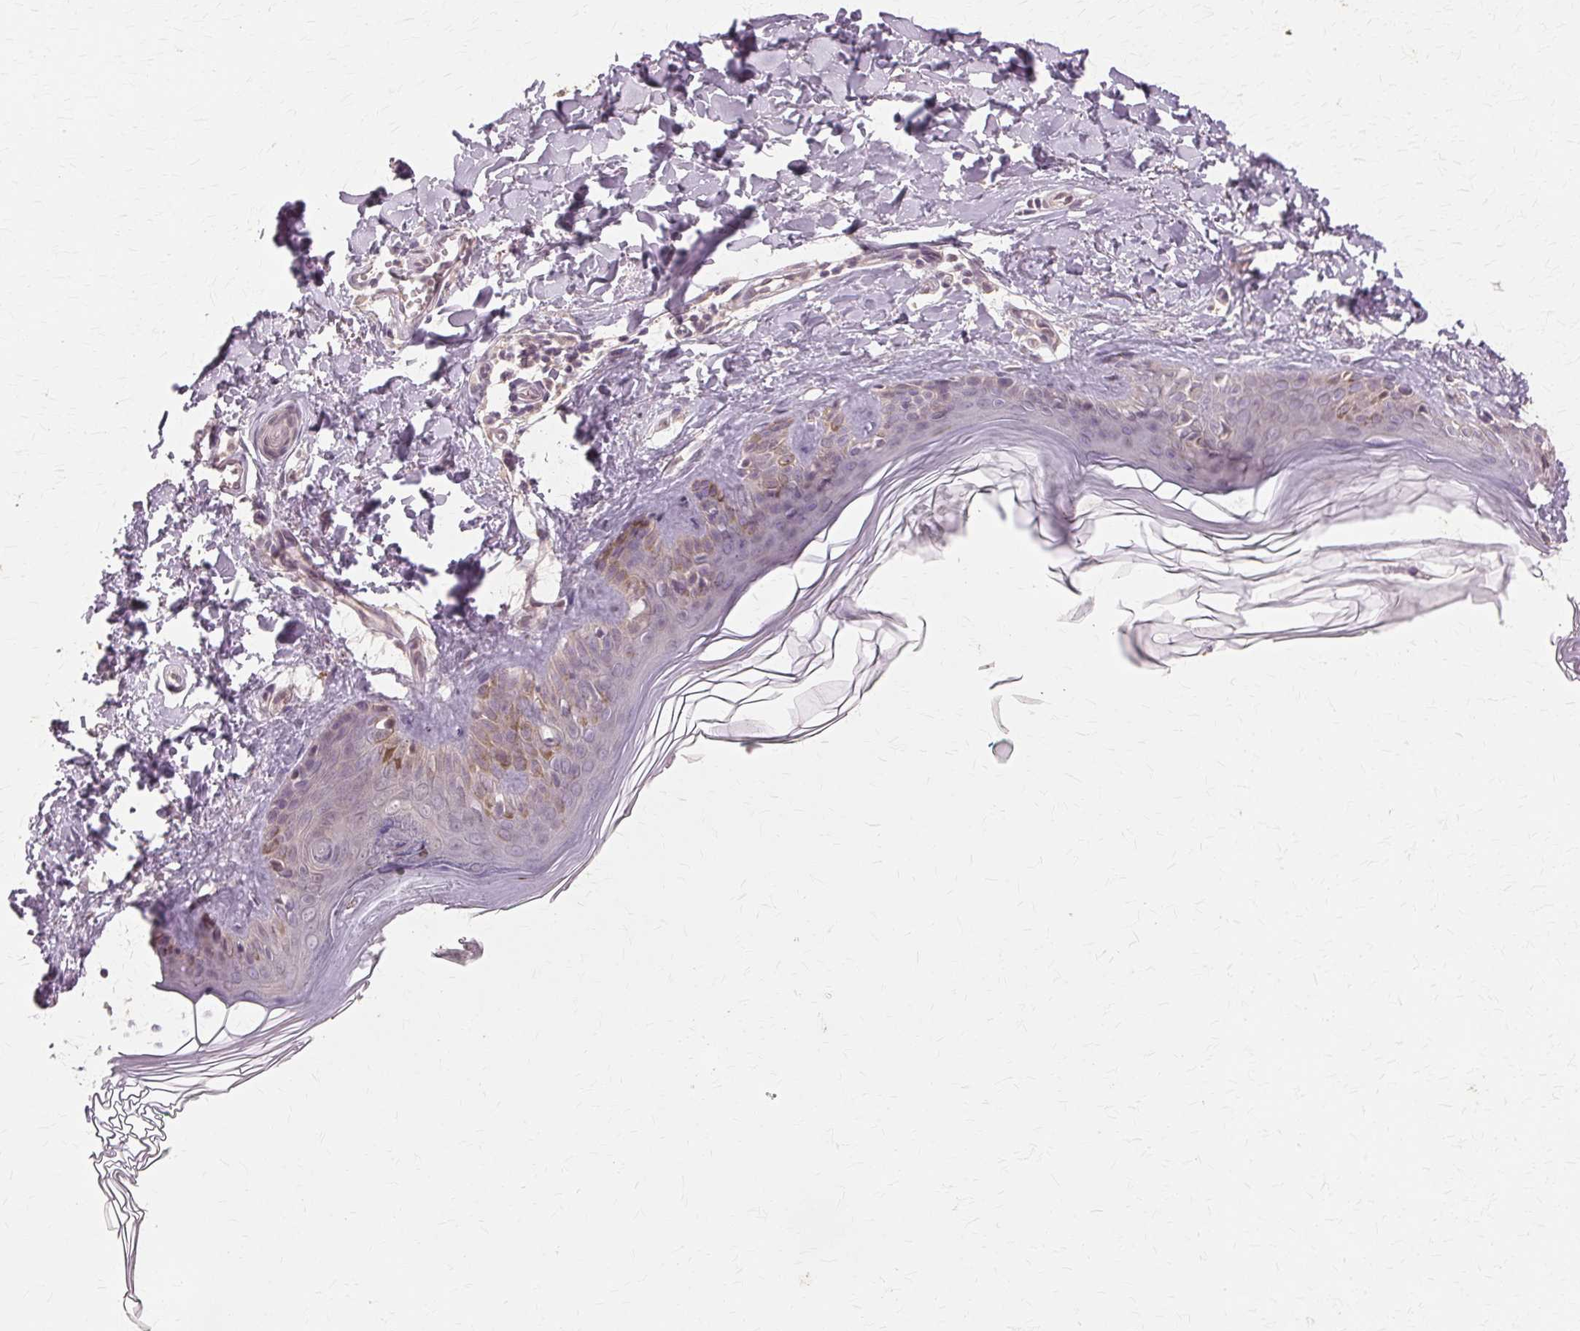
{"staining": {"intensity": "moderate", "quantity": ">75%", "location": "nuclear"}, "tissue": "skin", "cell_type": "Fibroblasts", "image_type": "normal", "snomed": [{"axis": "morphology", "description": "Normal tissue, NOS"}, {"axis": "topography", "description": "Skin"}, {"axis": "topography", "description": "Peripheral nerve tissue"}], "caption": "Moderate nuclear positivity for a protein is identified in approximately >75% of fibroblasts of unremarkable skin using immunohistochemistry (IHC).", "gene": "PRMT5", "patient": {"sex": "female", "age": 45}}